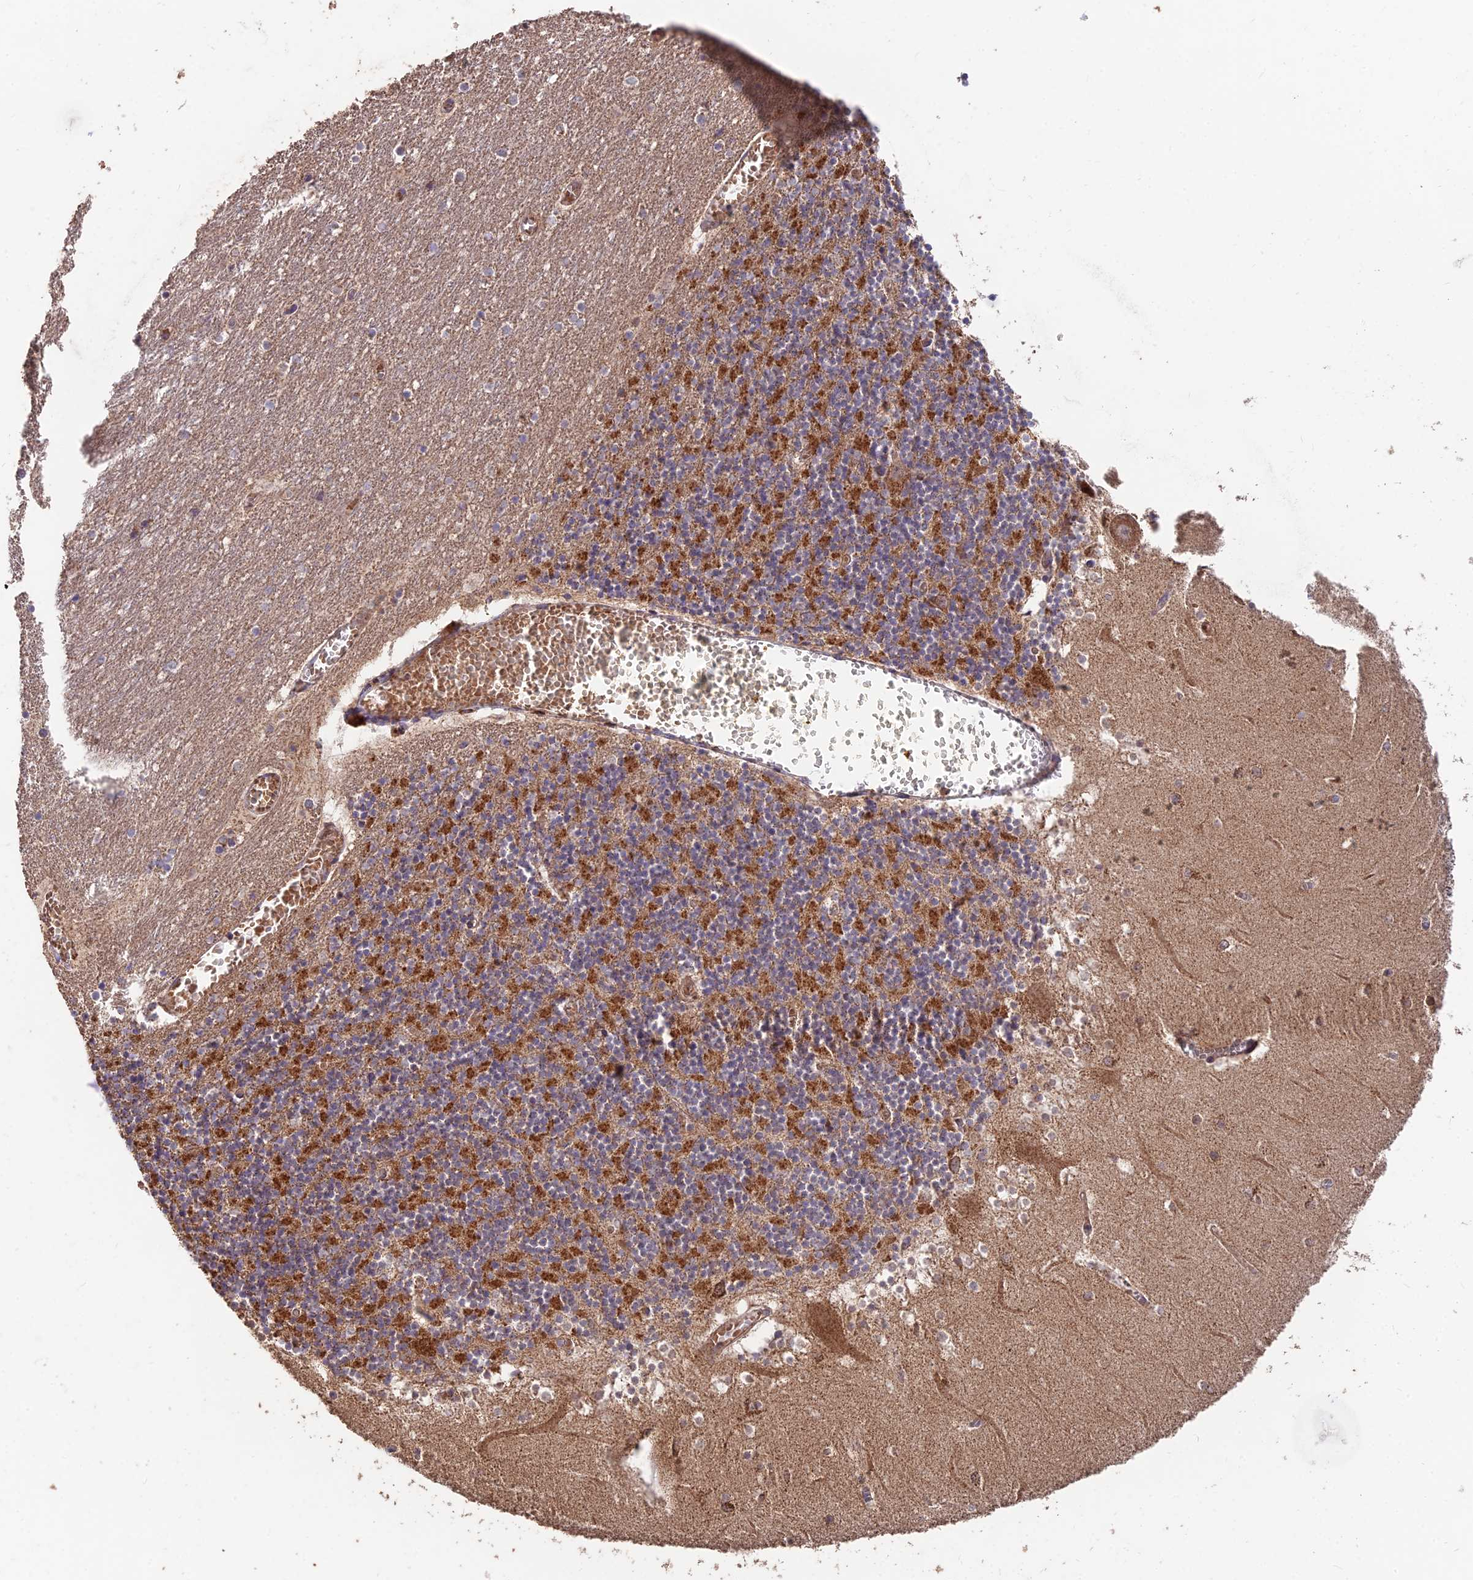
{"staining": {"intensity": "strong", "quantity": "25%-75%", "location": "cytoplasmic/membranous"}, "tissue": "cerebellum", "cell_type": "Cells in granular layer", "image_type": "normal", "snomed": [{"axis": "morphology", "description": "Normal tissue, NOS"}, {"axis": "topography", "description": "Cerebellum"}], "caption": "DAB (3,3'-diaminobenzidine) immunohistochemical staining of benign cerebellum displays strong cytoplasmic/membranous protein expression in approximately 25%-75% of cells in granular layer. The staining was performed using DAB, with brown indicating positive protein expression. Nuclei are stained blue with hematoxylin.", "gene": "IFT22", "patient": {"sex": "female", "age": 28}}